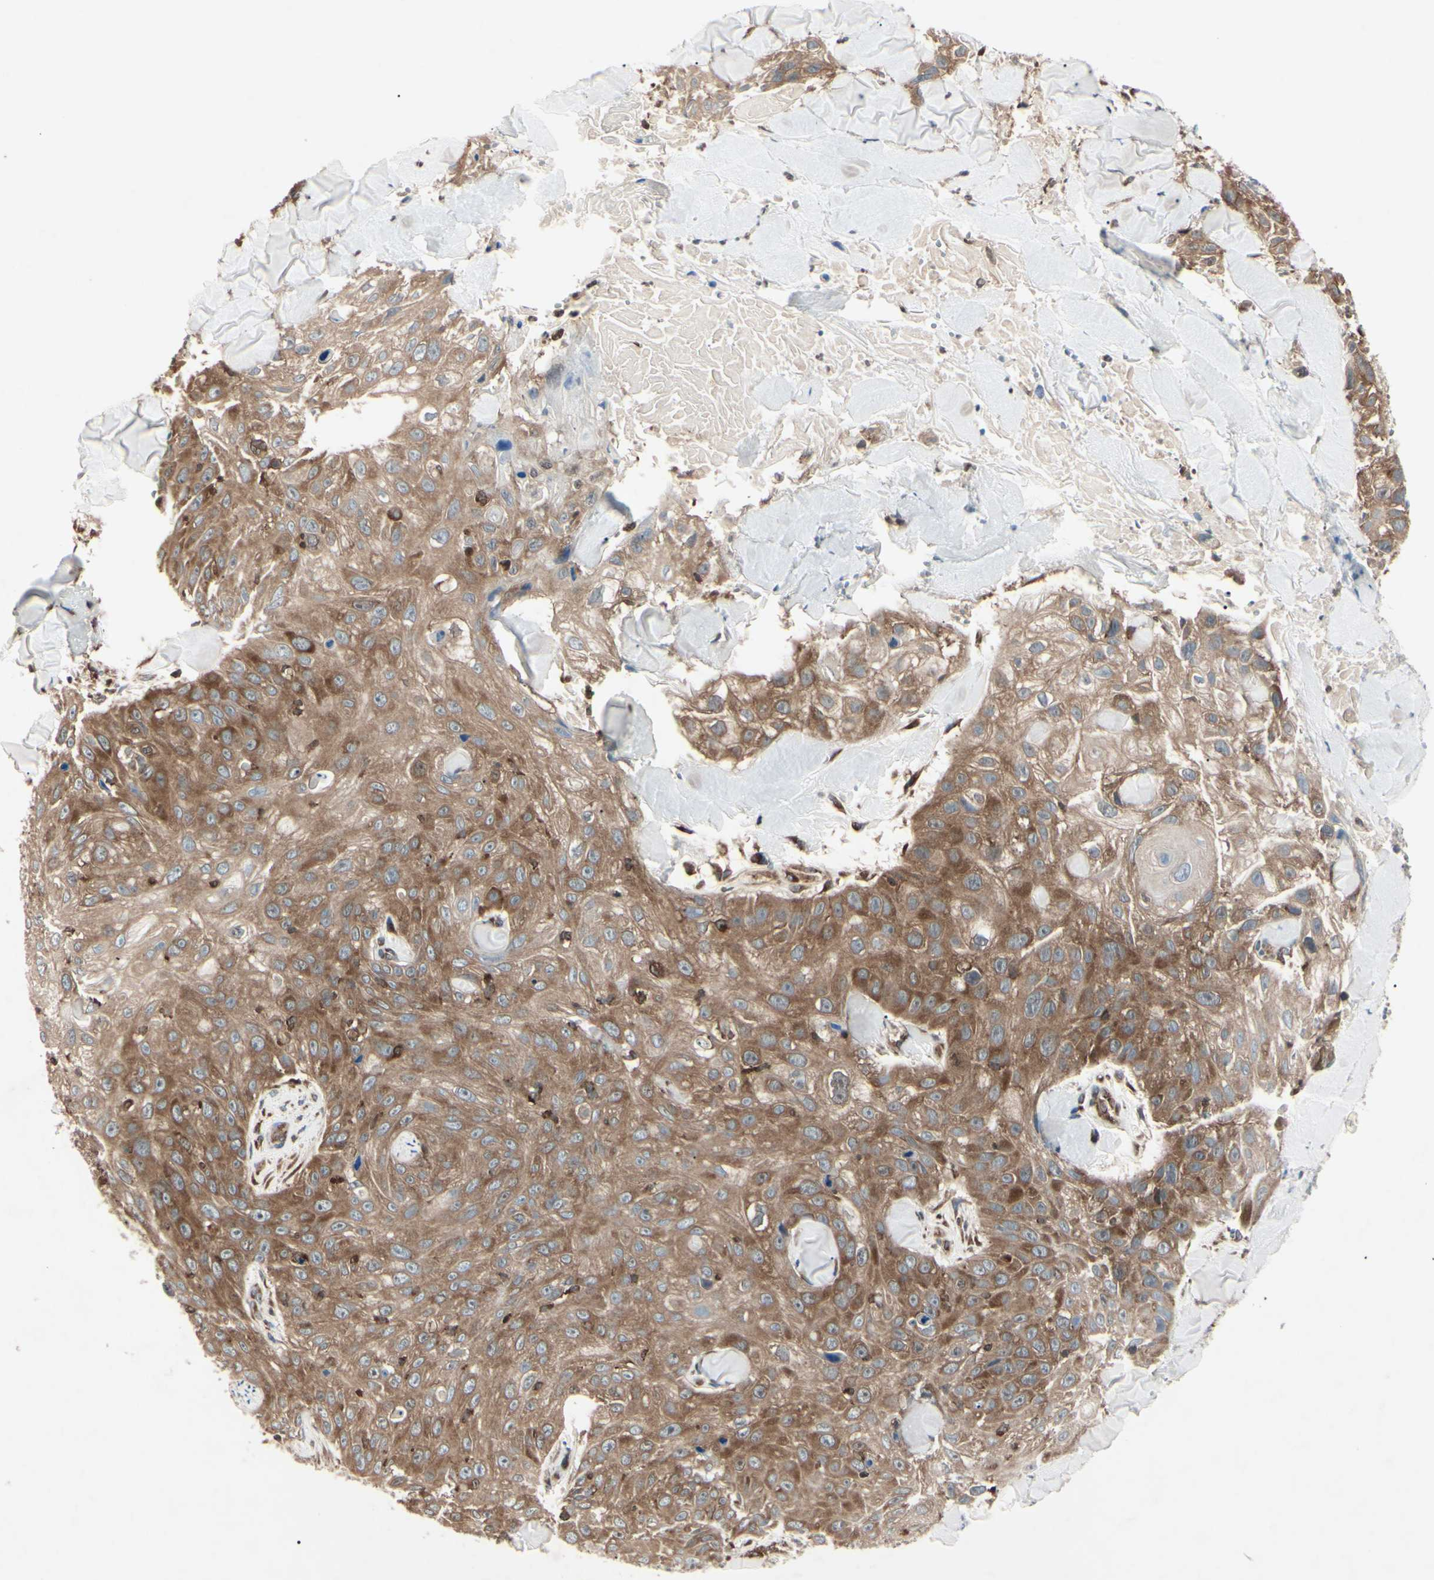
{"staining": {"intensity": "moderate", "quantity": ">75%", "location": "cytoplasmic/membranous"}, "tissue": "skin cancer", "cell_type": "Tumor cells", "image_type": "cancer", "snomed": [{"axis": "morphology", "description": "Squamous cell carcinoma, NOS"}, {"axis": "topography", "description": "Skin"}], "caption": "Immunohistochemical staining of skin cancer (squamous cell carcinoma) shows medium levels of moderate cytoplasmic/membranous protein positivity in about >75% of tumor cells. (brown staining indicates protein expression, while blue staining denotes nuclei).", "gene": "MAPRE1", "patient": {"sex": "male", "age": 86}}